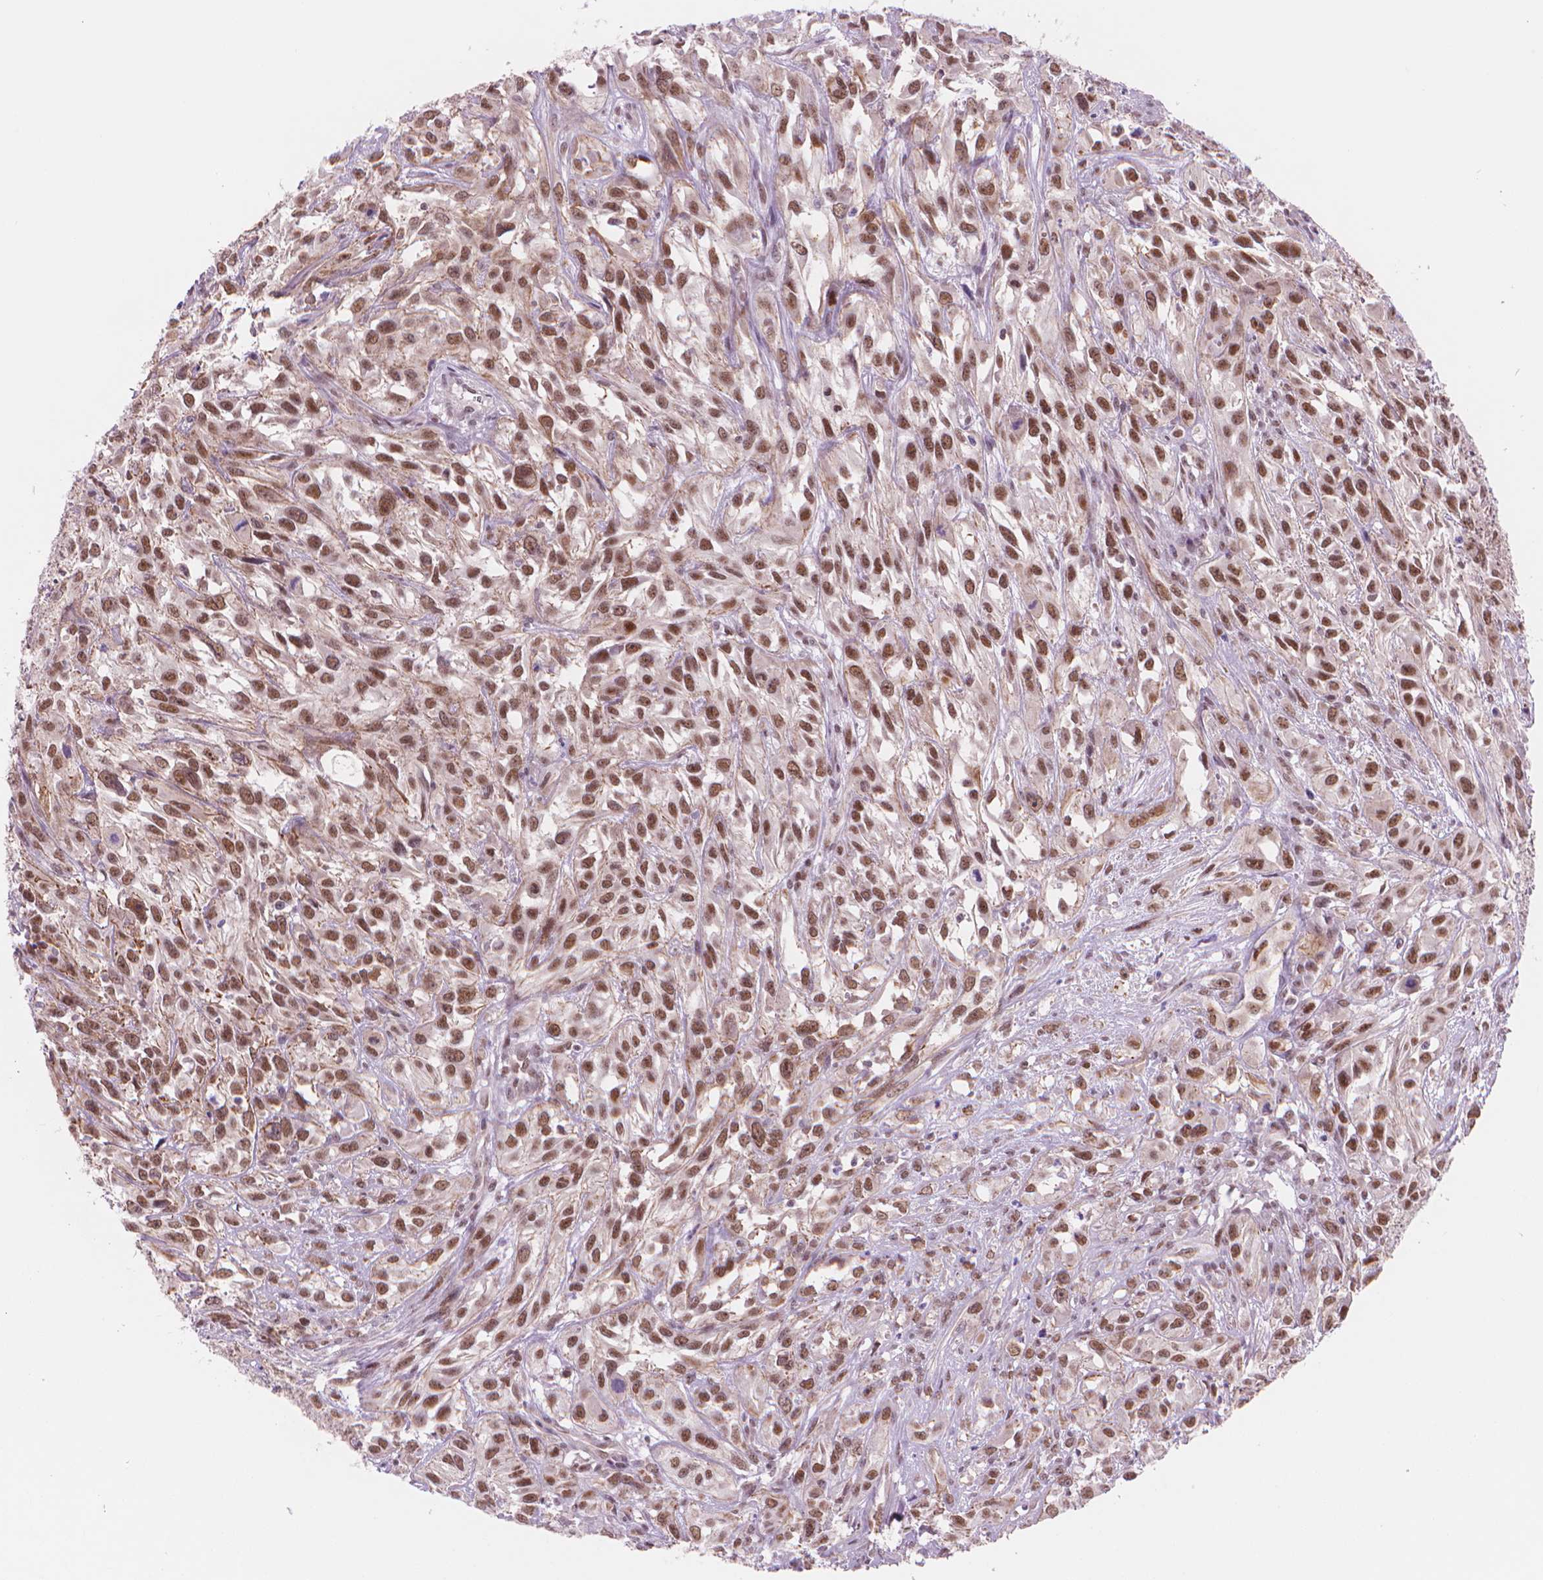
{"staining": {"intensity": "strong", "quantity": ">75%", "location": "nuclear"}, "tissue": "urothelial cancer", "cell_type": "Tumor cells", "image_type": "cancer", "snomed": [{"axis": "morphology", "description": "Urothelial carcinoma, High grade"}, {"axis": "topography", "description": "Urinary bladder"}], "caption": "The immunohistochemical stain shows strong nuclear expression in tumor cells of urothelial cancer tissue.", "gene": "POLR3D", "patient": {"sex": "male", "age": 67}}